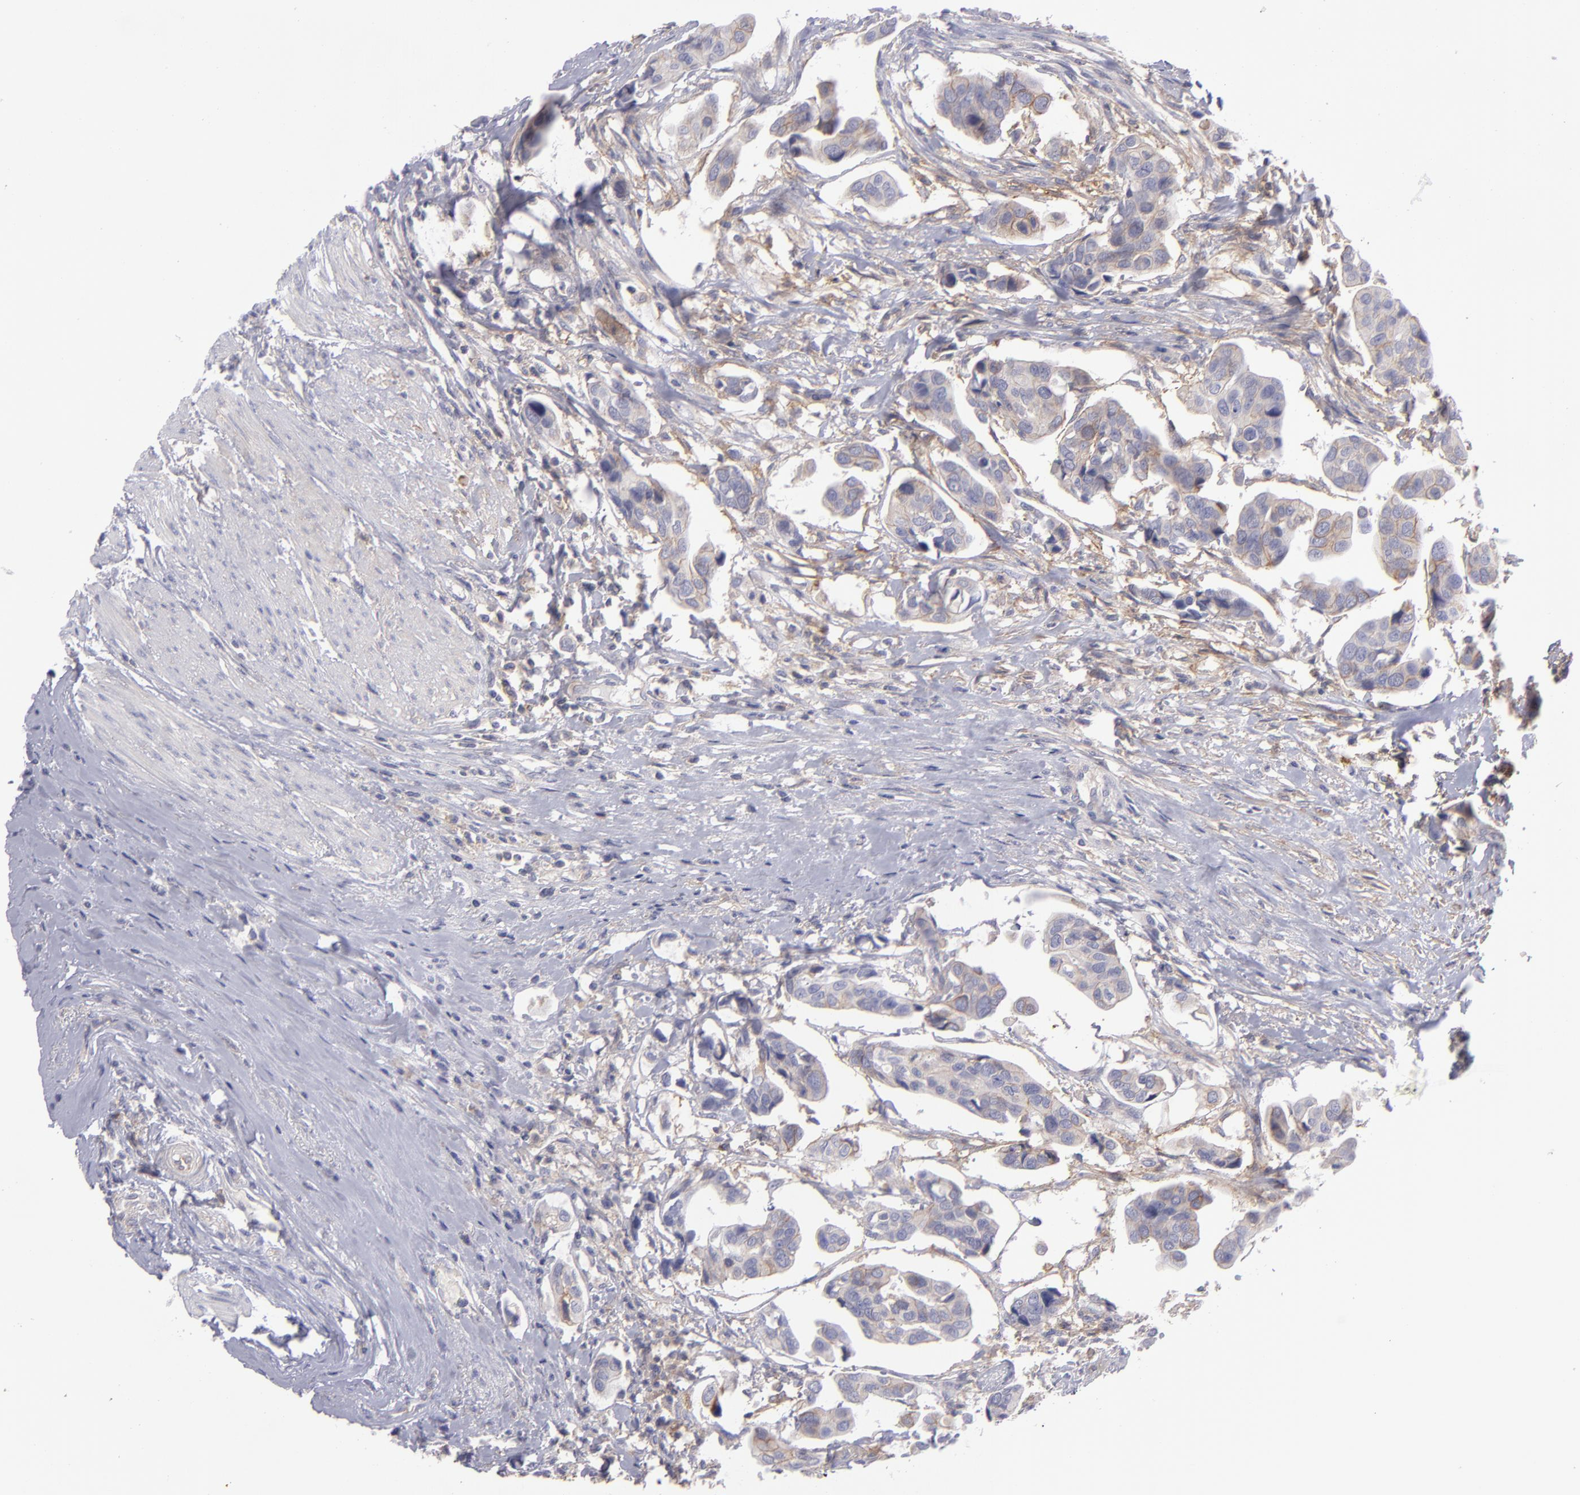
{"staining": {"intensity": "weak", "quantity": "25%-75%", "location": "cytoplasmic/membranous"}, "tissue": "urothelial cancer", "cell_type": "Tumor cells", "image_type": "cancer", "snomed": [{"axis": "morphology", "description": "Adenocarcinoma, NOS"}, {"axis": "topography", "description": "Urinary bladder"}], "caption": "Immunohistochemistry photomicrograph of neoplastic tissue: adenocarcinoma stained using immunohistochemistry (IHC) reveals low levels of weak protein expression localized specifically in the cytoplasmic/membranous of tumor cells, appearing as a cytoplasmic/membranous brown color.", "gene": "BSG", "patient": {"sex": "male", "age": 61}}